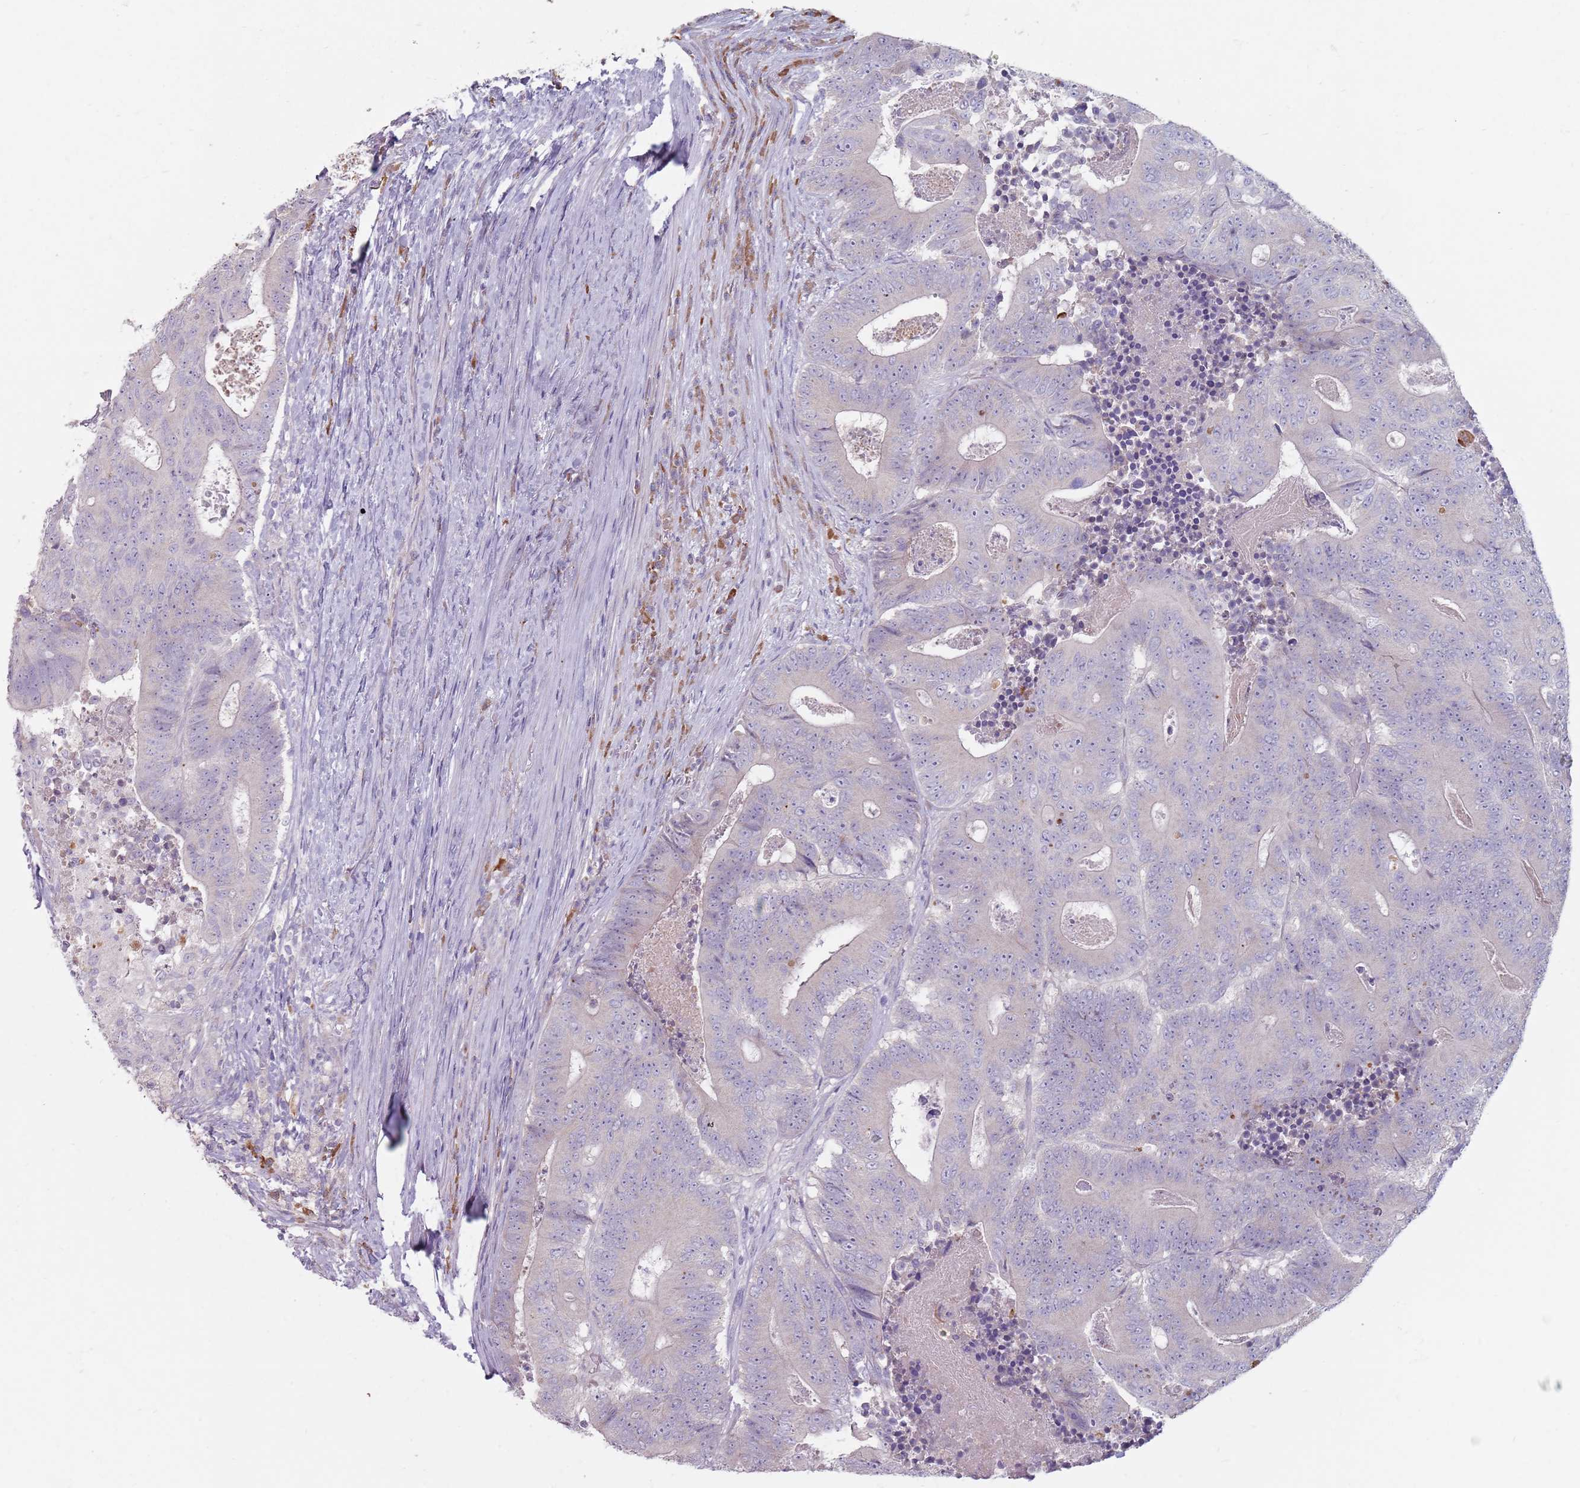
{"staining": {"intensity": "negative", "quantity": "none", "location": "none"}, "tissue": "colorectal cancer", "cell_type": "Tumor cells", "image_type": "cancer", "snomed": [{"axis": "morphology", "description": "Adenocarcinoma, NOS"}, {"axis": "topography", "description": "Colon"}], "caption": "Colorectal cancer (adenocarcinoma) was stained to show a protein in brown. There is no significant expression in tumor cells. (DAB (3,3'-diaminobenzidine) immunohistochemistry visualized using brightfield microscopy, high magnification).", "gene": "DXO", "patient": {"sex": "male", "age": 83}}